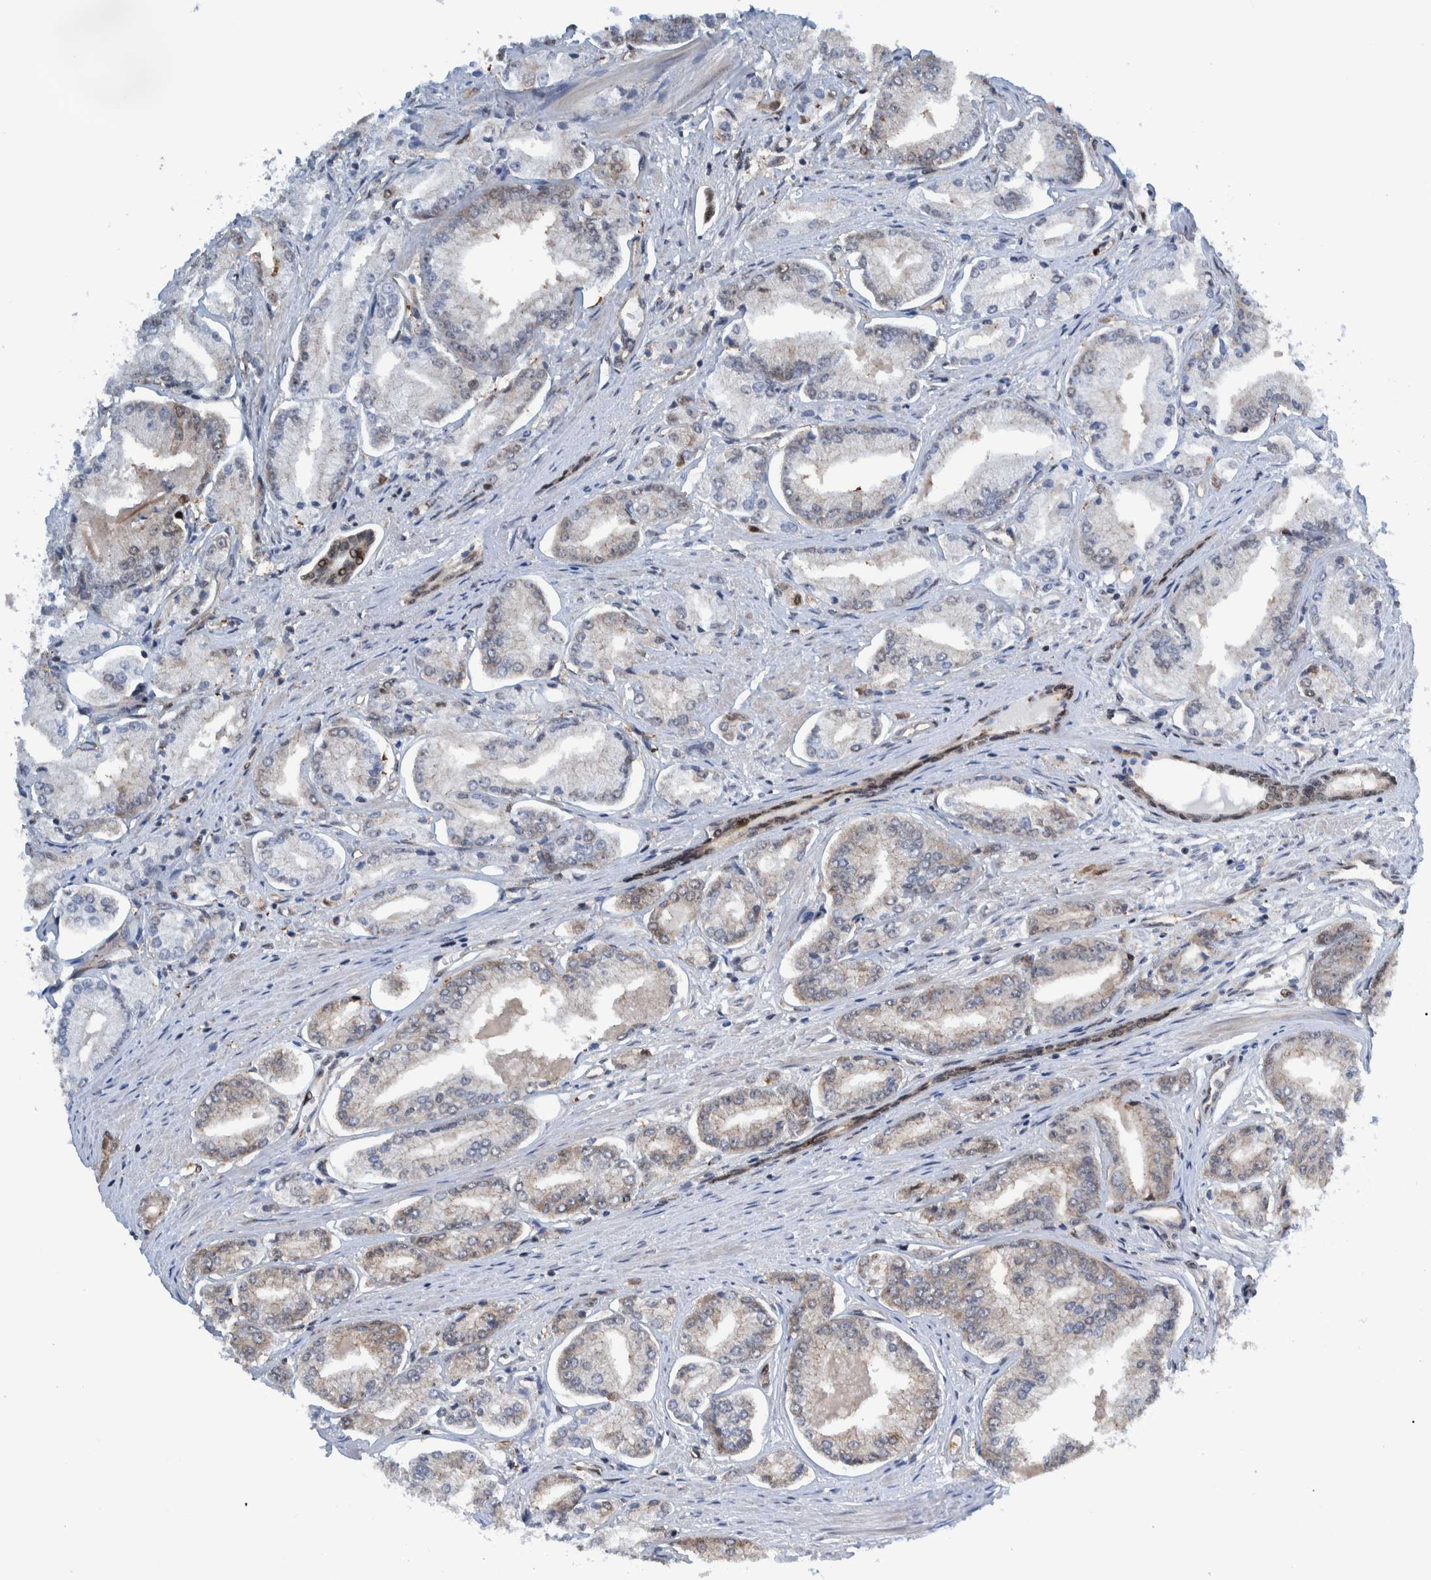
{"staining": {"intensity": "weak", "quantity": "<25%", "location": "nuclear"}, "tissue": "prostate cancer", "cell_type": "Tumor cells", "image_type": "cancer", "snomed": [{"axis": "morphology", "description": "Adenocarcinoma, Low grade"}, {"axis": "topography", "description": "Prostate"}], "caption": "This is a photomicrograph of immunohistochemistry (IHC) staining of prostate cancer (adenocarcinoma (low-grade)), which shows no staining in tumor cells.", "gene": "HEATR9", "patient": {"sex": "male", "age": 52}}